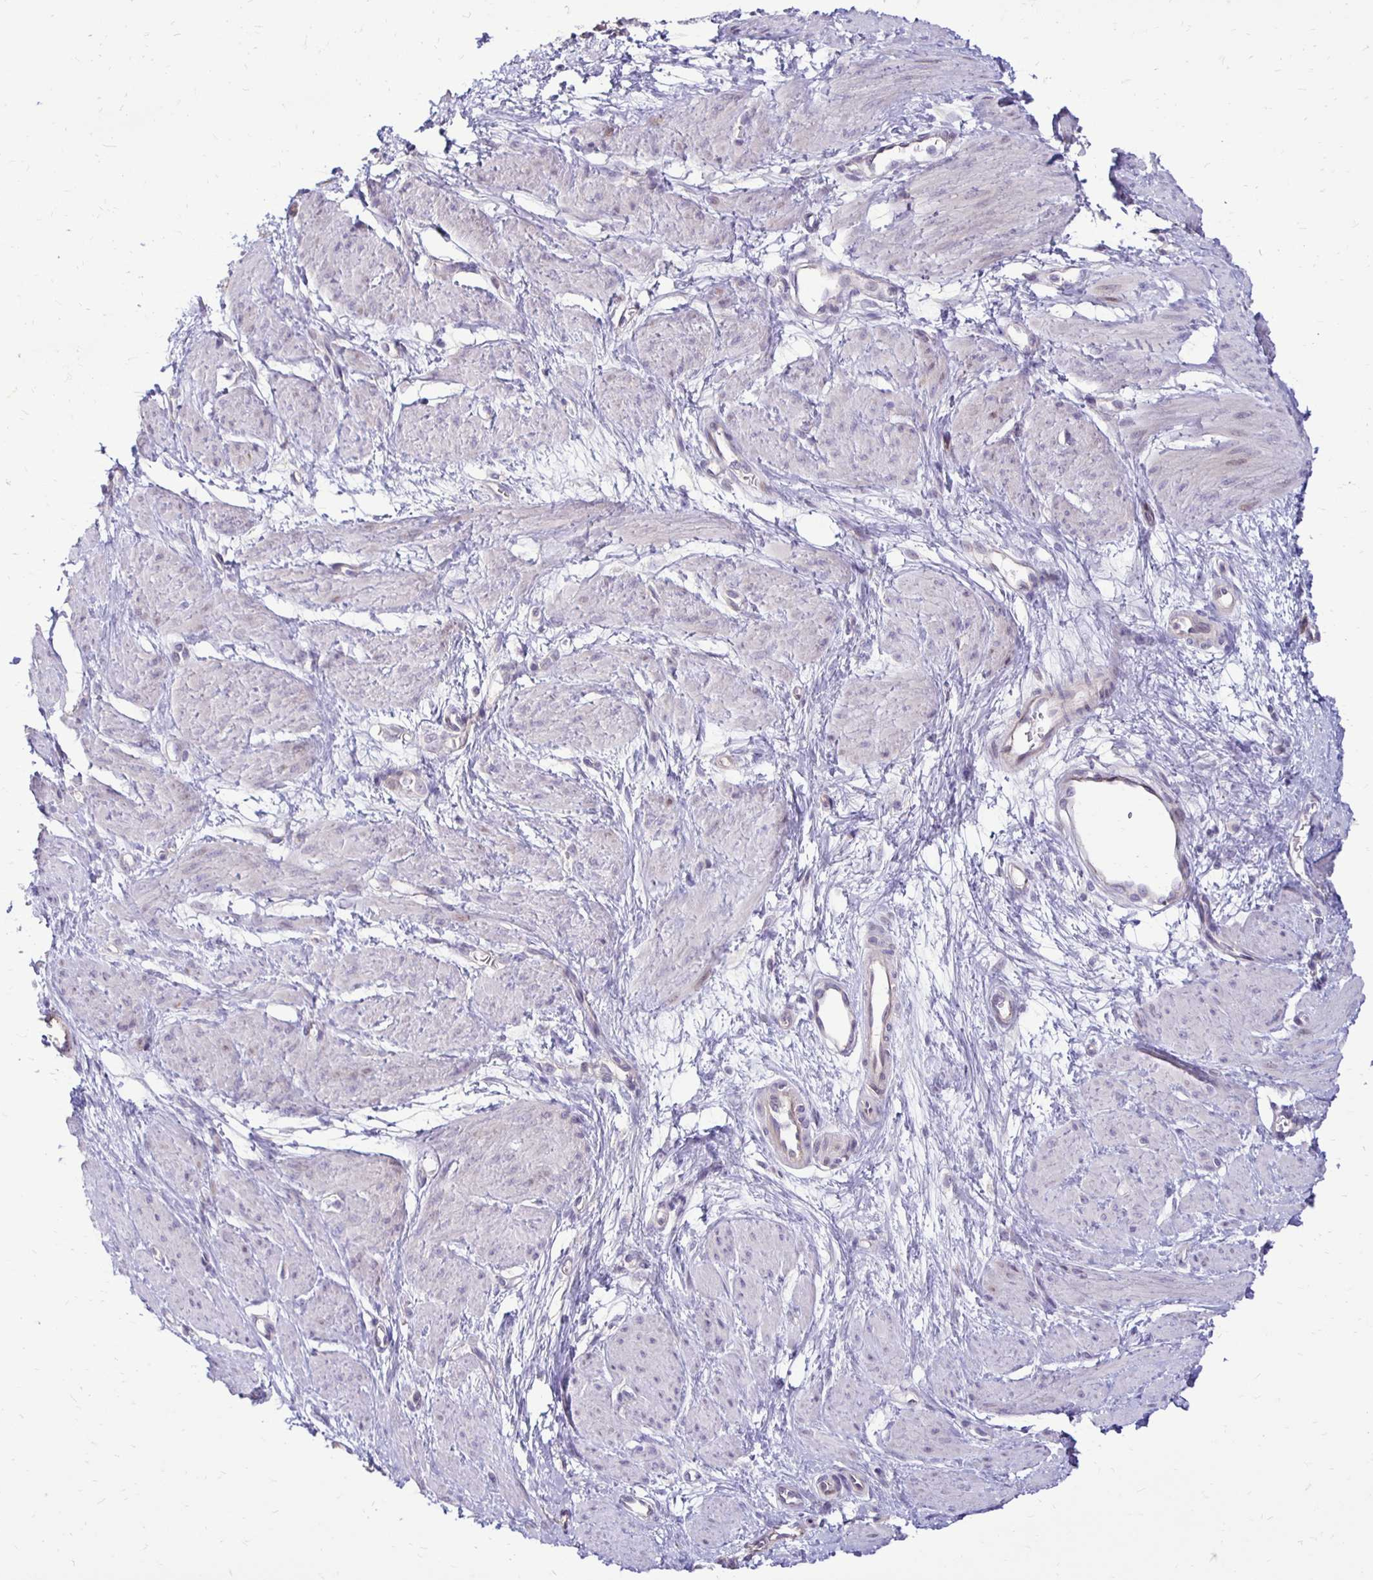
{"staining": {"intensity": "negative", "quantity": "none", "location": "none"}, "tissue": "smooth muscle", "cell_type": "Smooth muscle cells", "image_type": "normal", "snomed": [{"axis": "morphology", "description": "Normal tissue, NOS"}, {"axis": "topography", "description": "Smooth muscle"}, {"axis": "topography", "description": "Uterus"}], "caption": "This is an immunohistochemistry image of unremarkable human smooth muscle. There is no expression in smooth muscle cells.", "gene": "GAS2", "patient": {"sex": "female", "age": 39}}